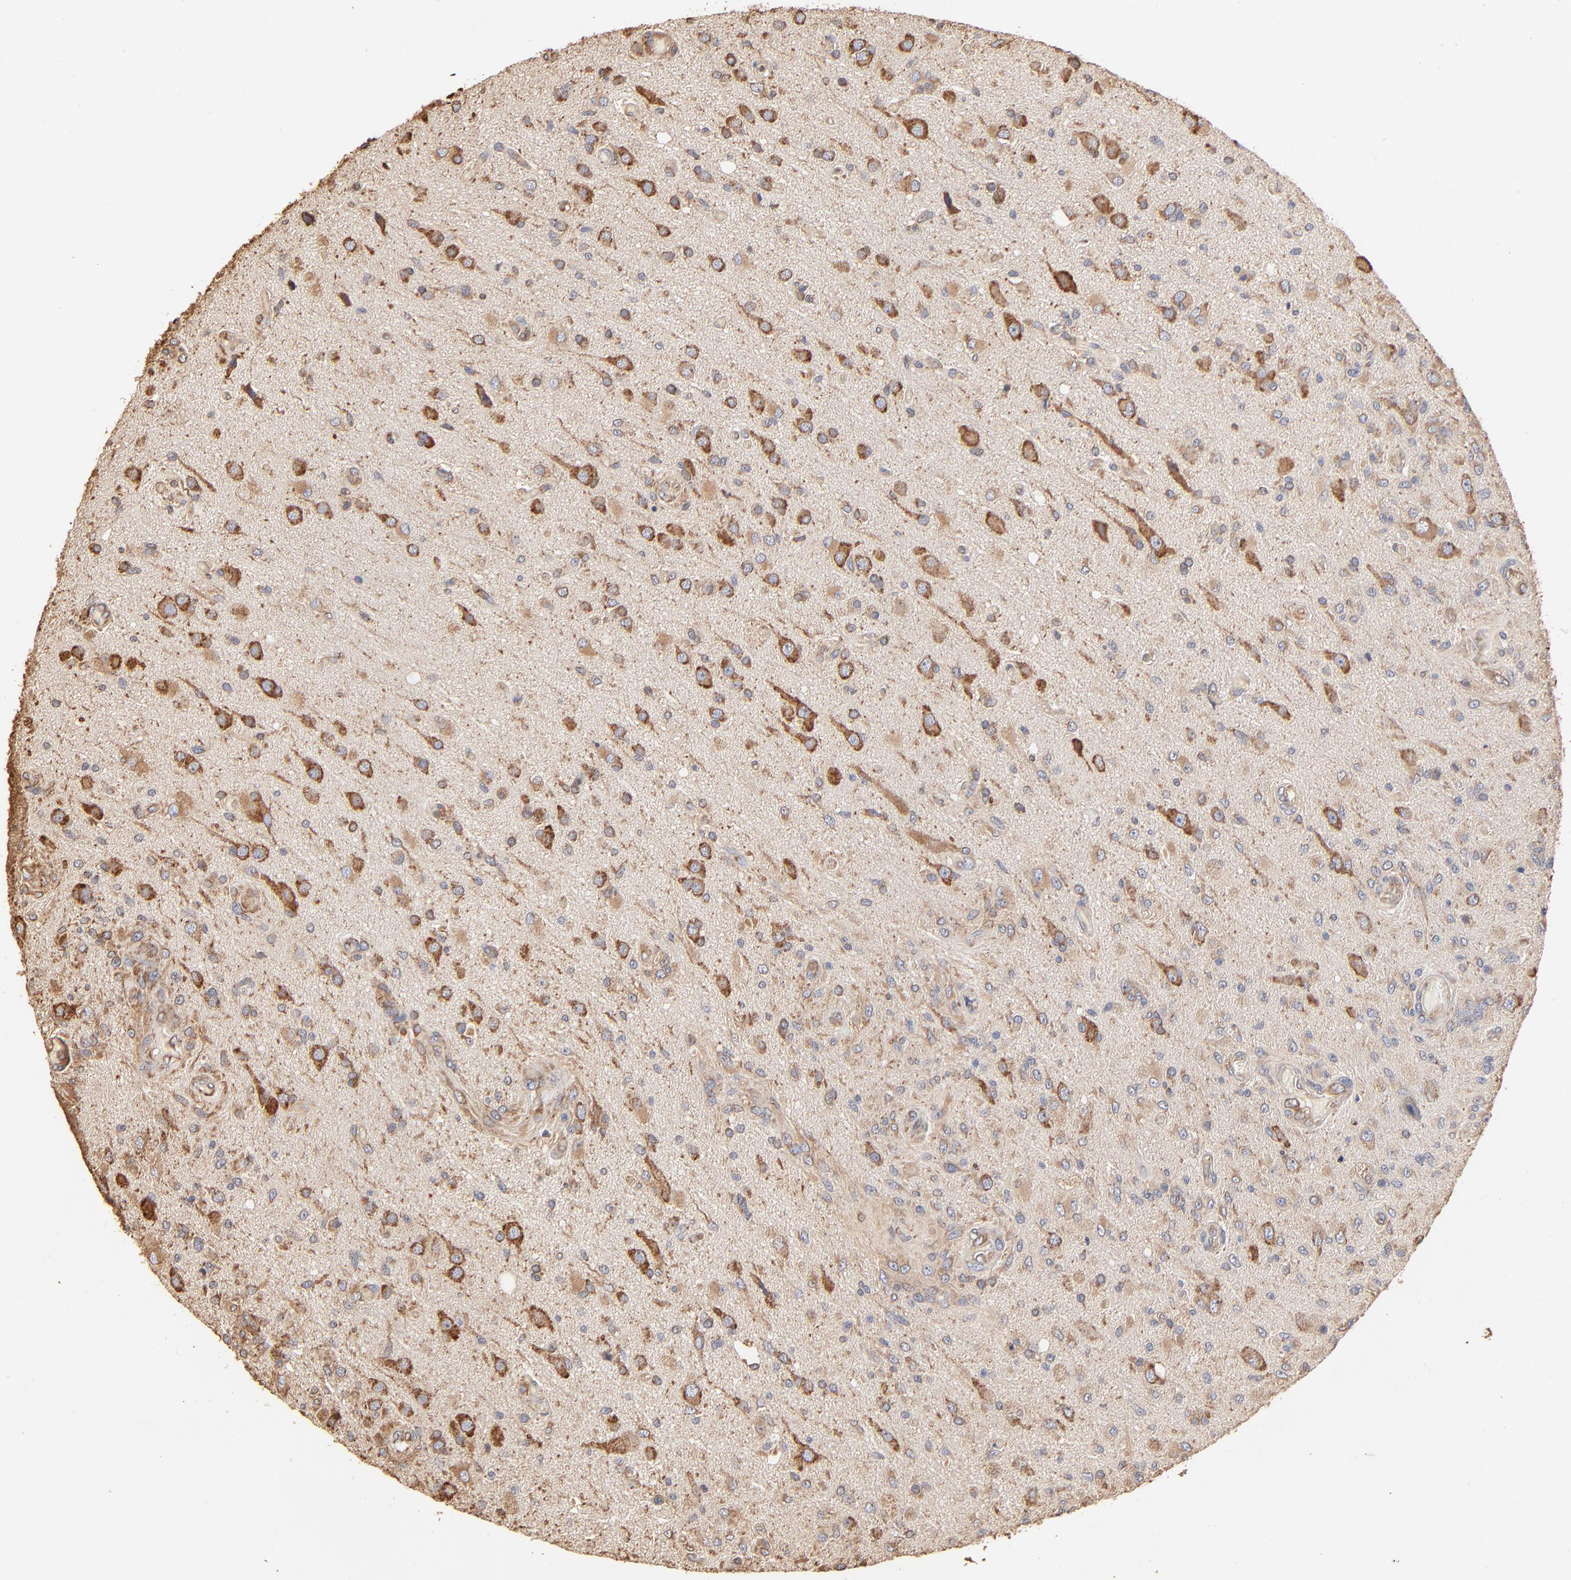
{"staining": {"intensity": "moderate", "quantity": "25%-75%", "location": "cytoplasmic/membranous"}, "tissue": "glioma", "cell_type": "Tumor cells", "image_type": "cancer", "snomed": [{"axis": "morphology", "description": "Normal tissue, NOS"}, {"axis": "morphology", "description": "Glioma, malignant, High grade"}, {"axis": "topography", "description": "Cerebral cortex"}], "caption": "Glioma stained with a brown dye reveals moderate cytoplasmic/membranous positive staining in approximately 25%-75% of tumor cells.", "gene": "PDIA3", "patient": {"sex": "male", "age": 77}}